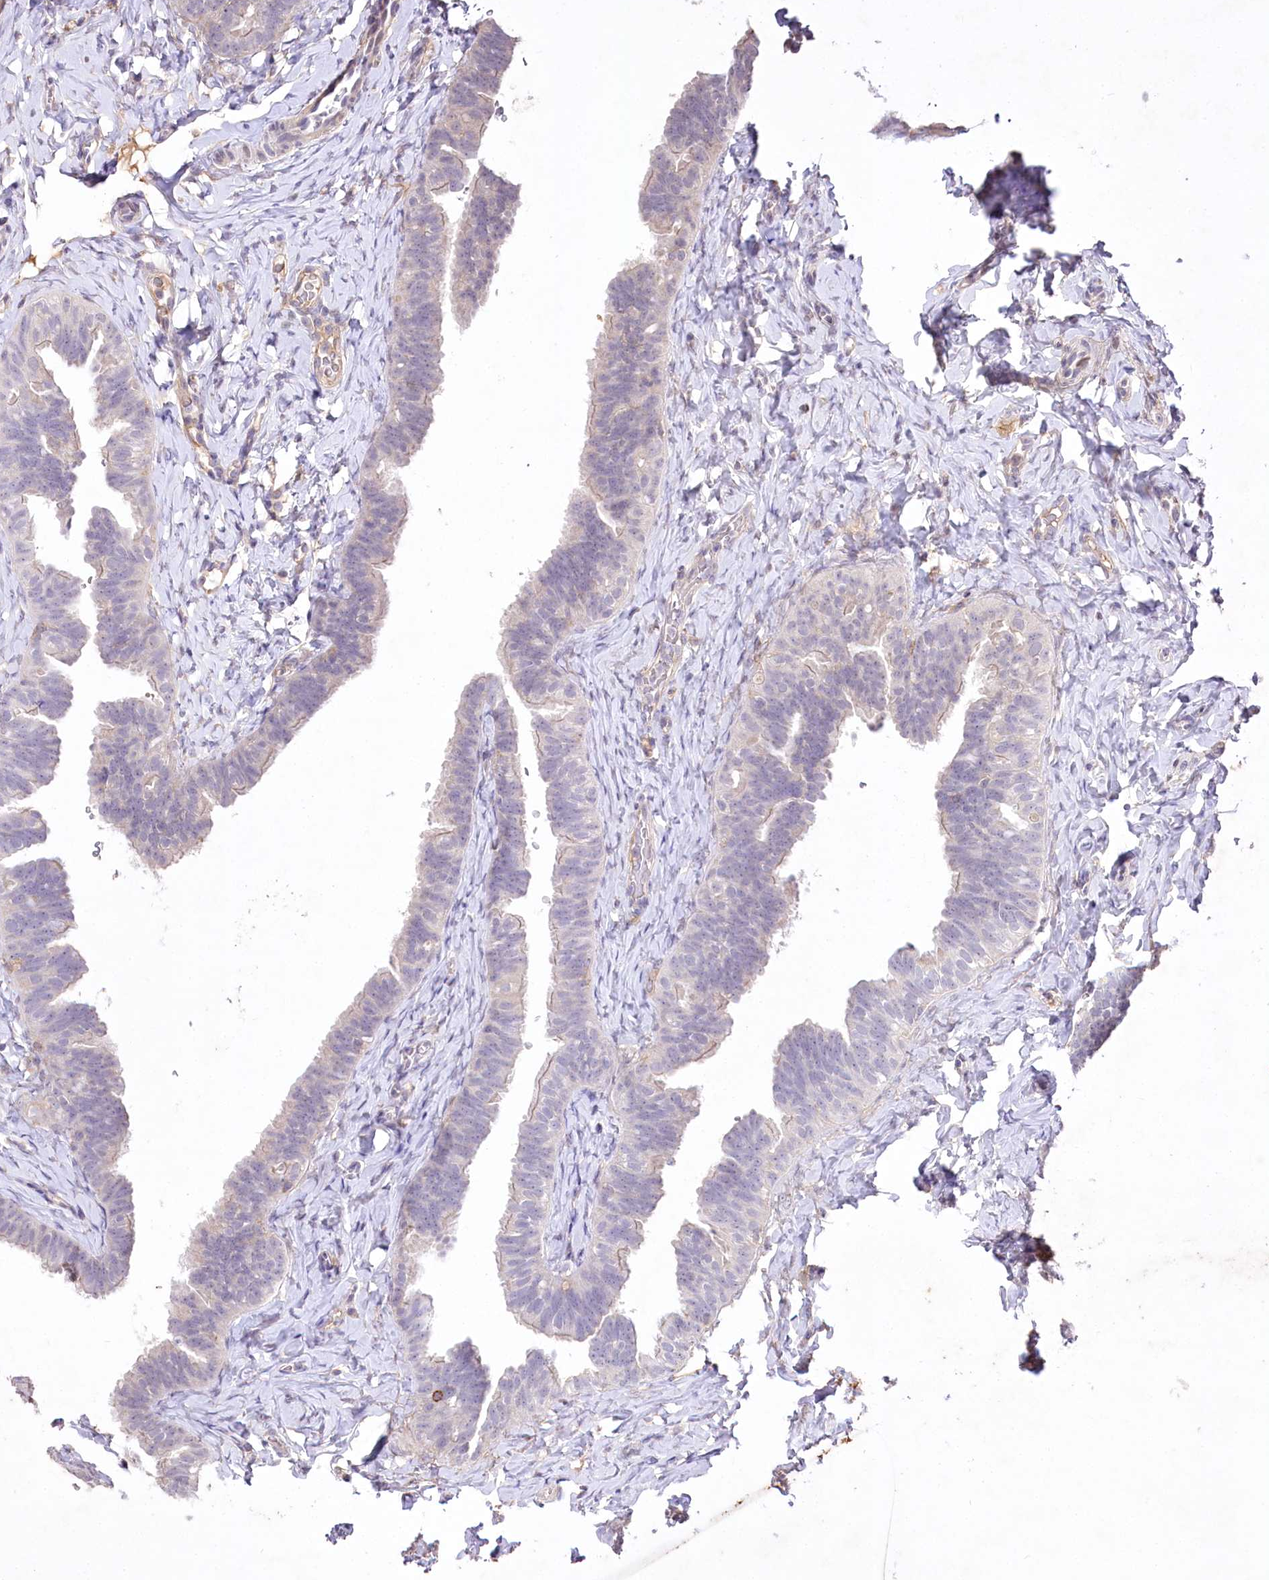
{"staining": {"intensity": "negative", "quantity": "none", "location": "none"}, "tissue": "fallopian tube", "cell_type": "Glandular cells", "image_type": "normal", "snomed": [{"axis": "morphology", "description": "Normal tissue, NOS"}, {"axis": "topography", "description": "Fallopian tube"}], "caption": "This image is of benign fallopian tube stained with immunohistochemistry to label a protein in brown with the nuclei are counter-stained blue. There is no positivity in glandular cells. (DAB immunohistochemistry, high magnification).", "gene": "ENPP1", "patient": {"sex": "female", "age": 39}}